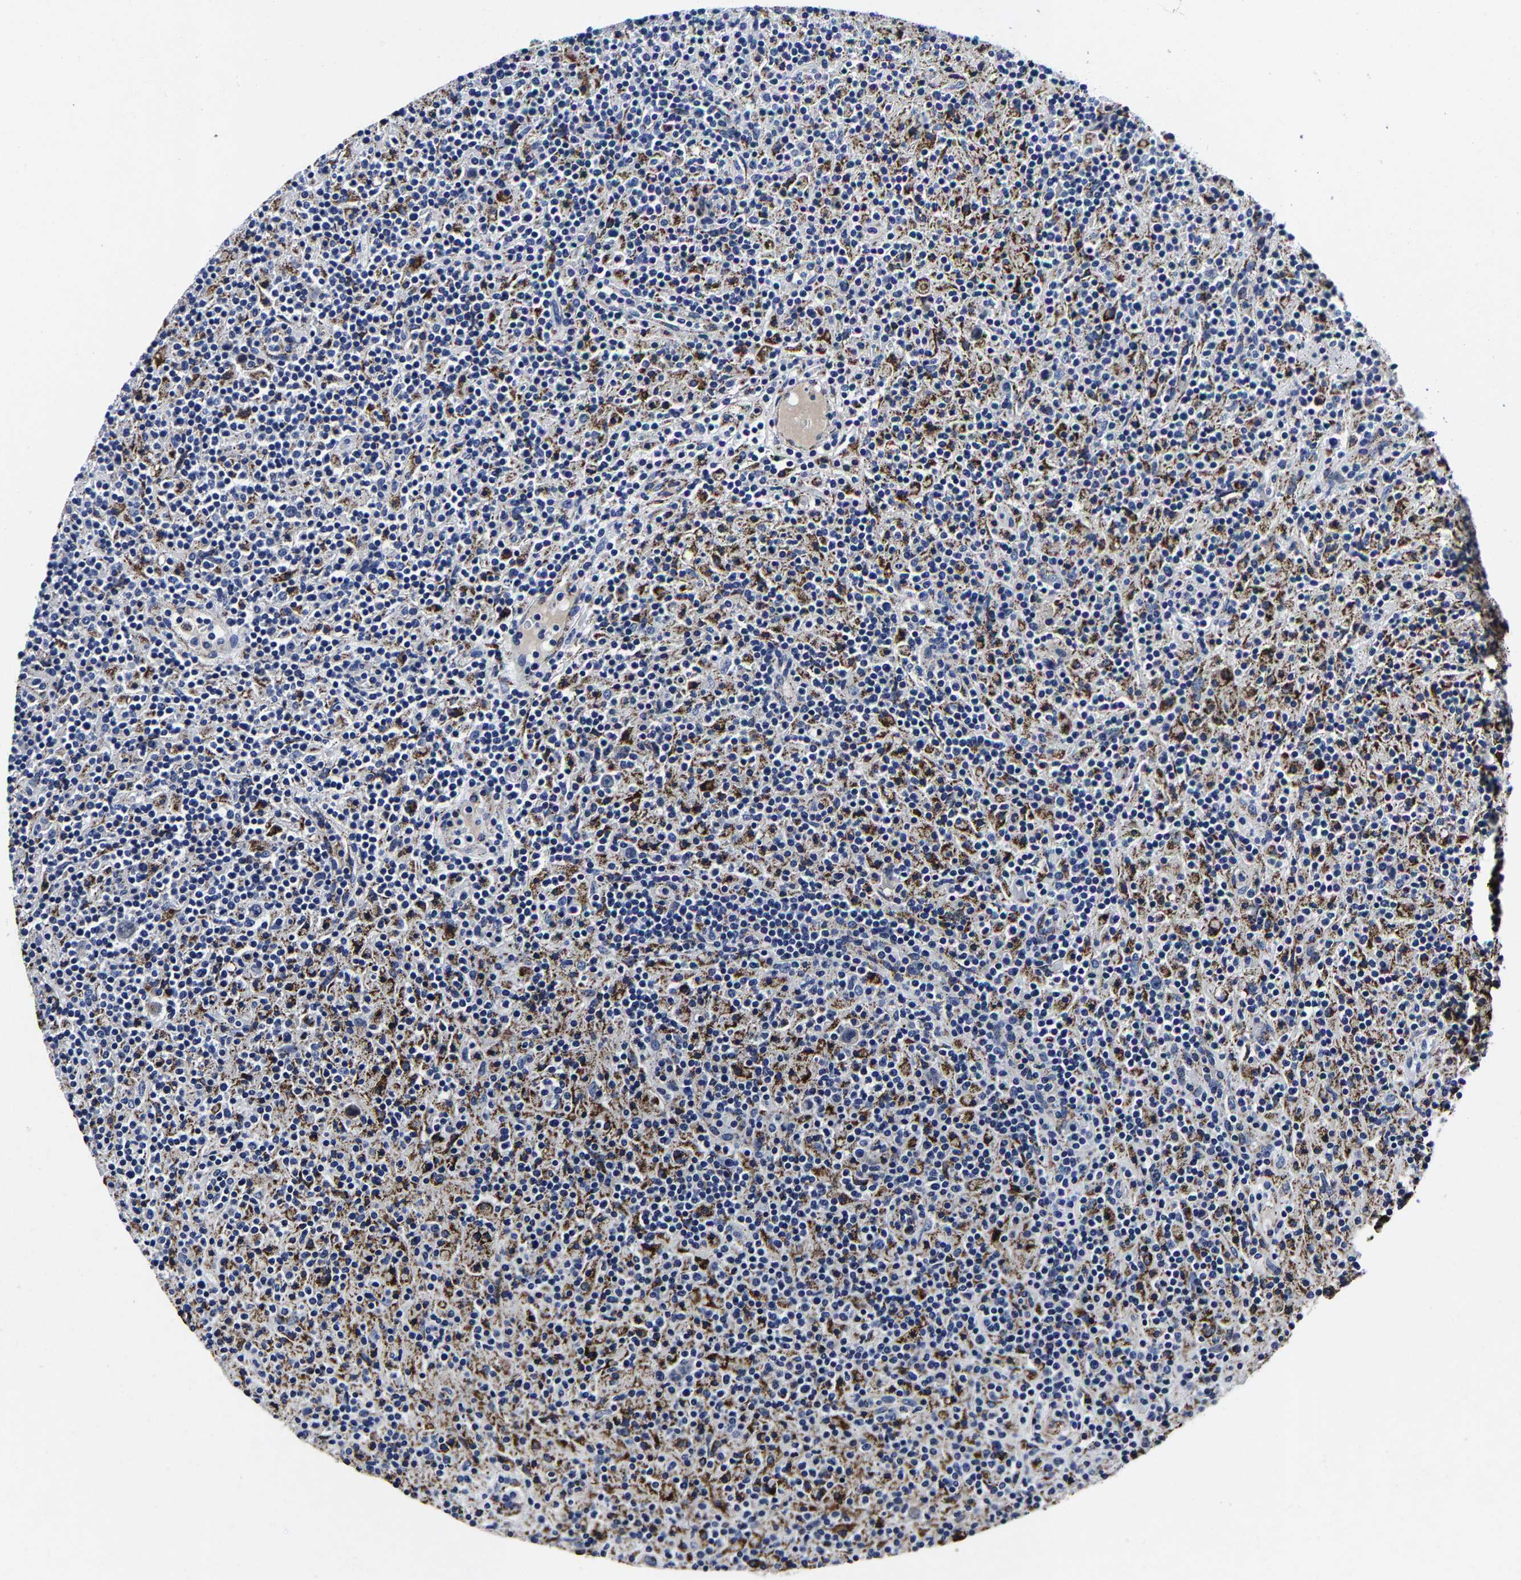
{"staining": {"intensity": "negative", "quantity": "none", "location": "none"}, "tissue": "lymphoma", "cell_type": "Tumor cells", "image_type": "cancer", "snomed": [{"axis": "morphology", "description": "Hodgkin's disease, NOS"}, {"axis": "topography", "description": "Lymph node"}], "caption": "Immunohistochemical staining of human lymphoma reveals no significant staining in tumor cells. (DAB (3,3'-diaminobenzidine) IHC visualized using brightfield microscopy, high magnification).", "gene": "PSPH", "patient": {"sex": "male", "age": 70}}